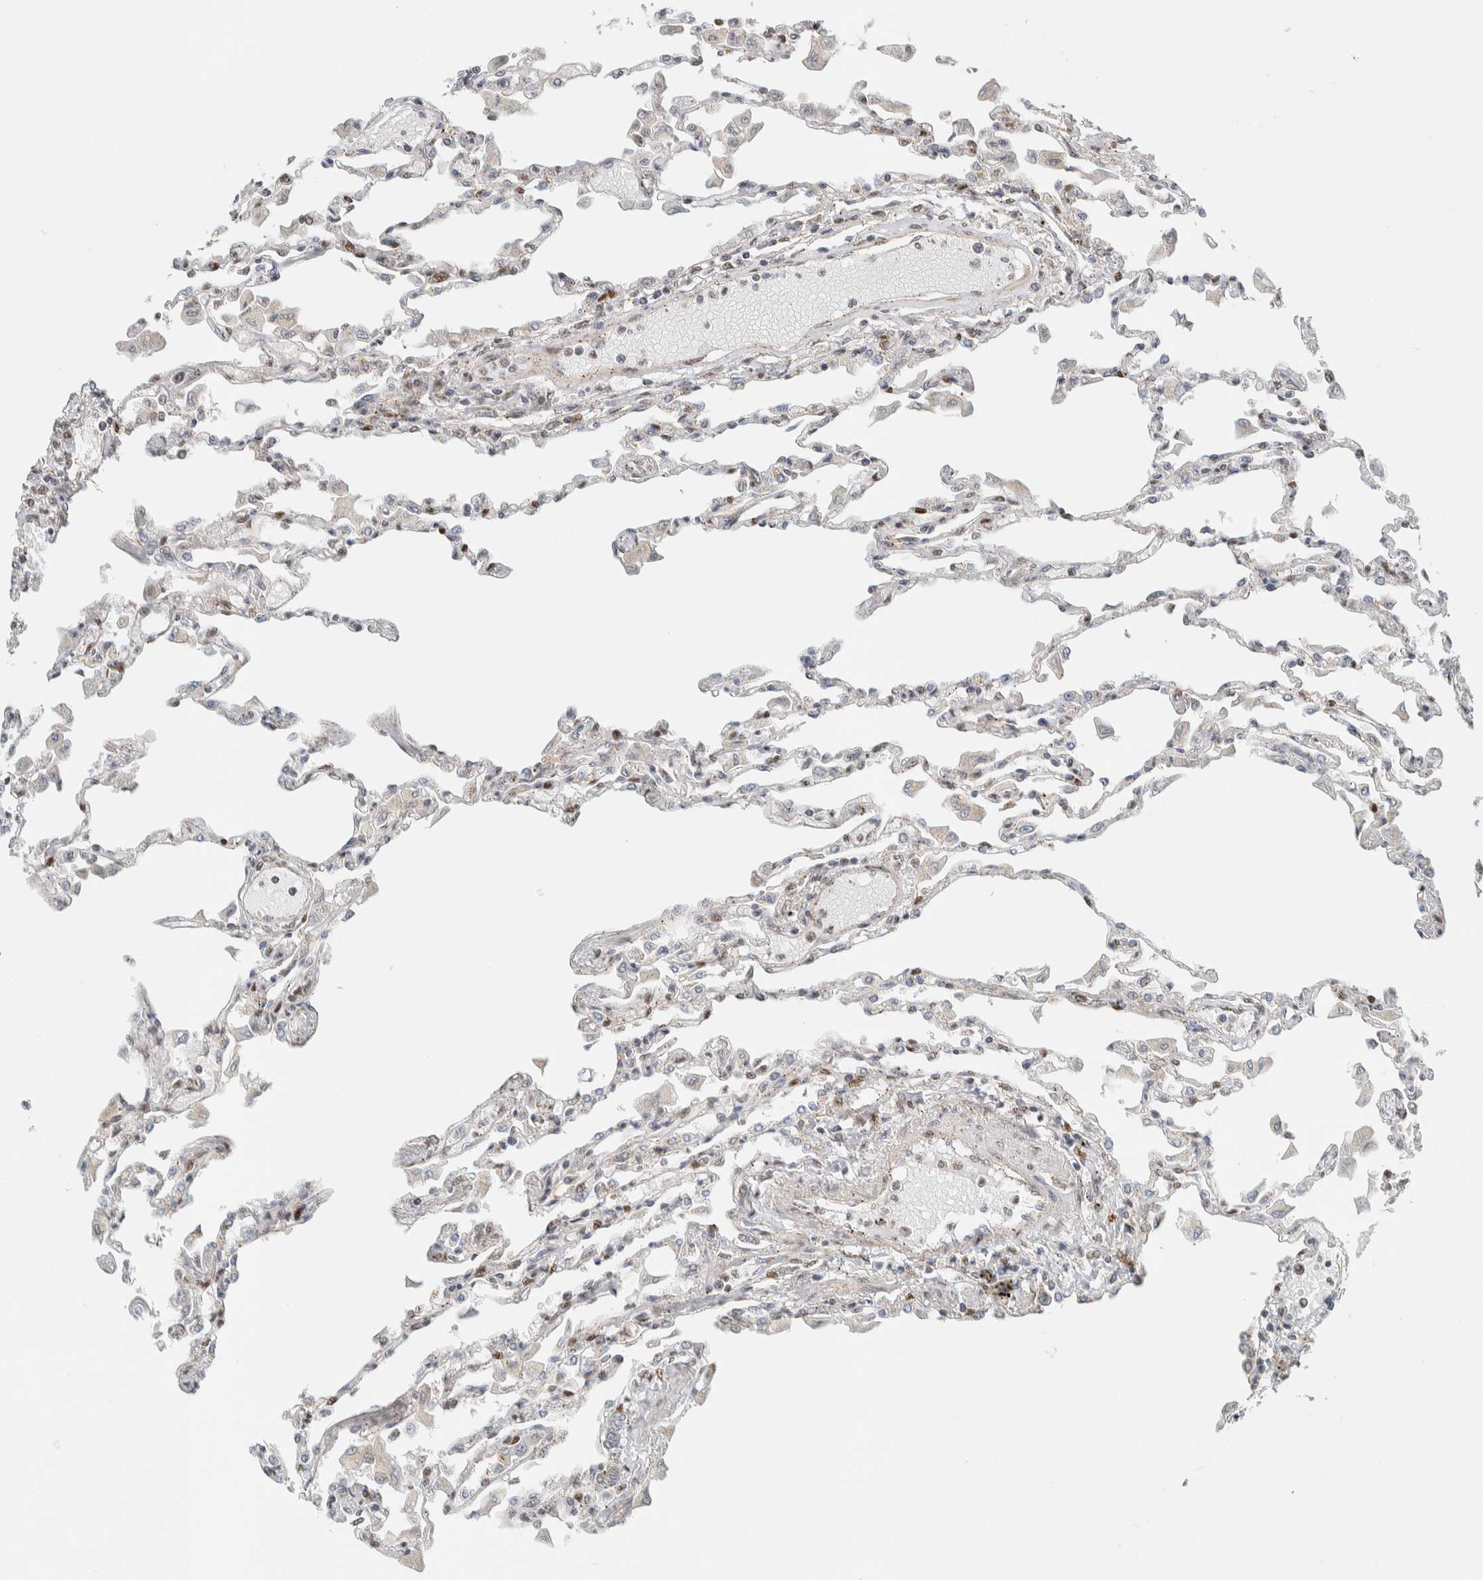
{"staining": {"intensity": "weak", "quantity": "25%-75%", "location": "cytoplasmic/membranous,nuclear"}, "tissue": "lung", "cell_type": "Alveolar cells", "image_type": "normal", "snomed": [{"axis": "morphology", "description": "Normal tissue, NOS"}, {"axis": "topography", "description": "Bronchus"}, {"axis": "topography", "description": "Lung"}], "caption": "Protein expression by immunohistochemistry (IHC) shows weak cytoplasmic/membranous,nuclear staining in about 25%-75% of alveolar cells in benign lung.", "gene": "TFE3", "patient": {"sex": "female", "age": 49}}